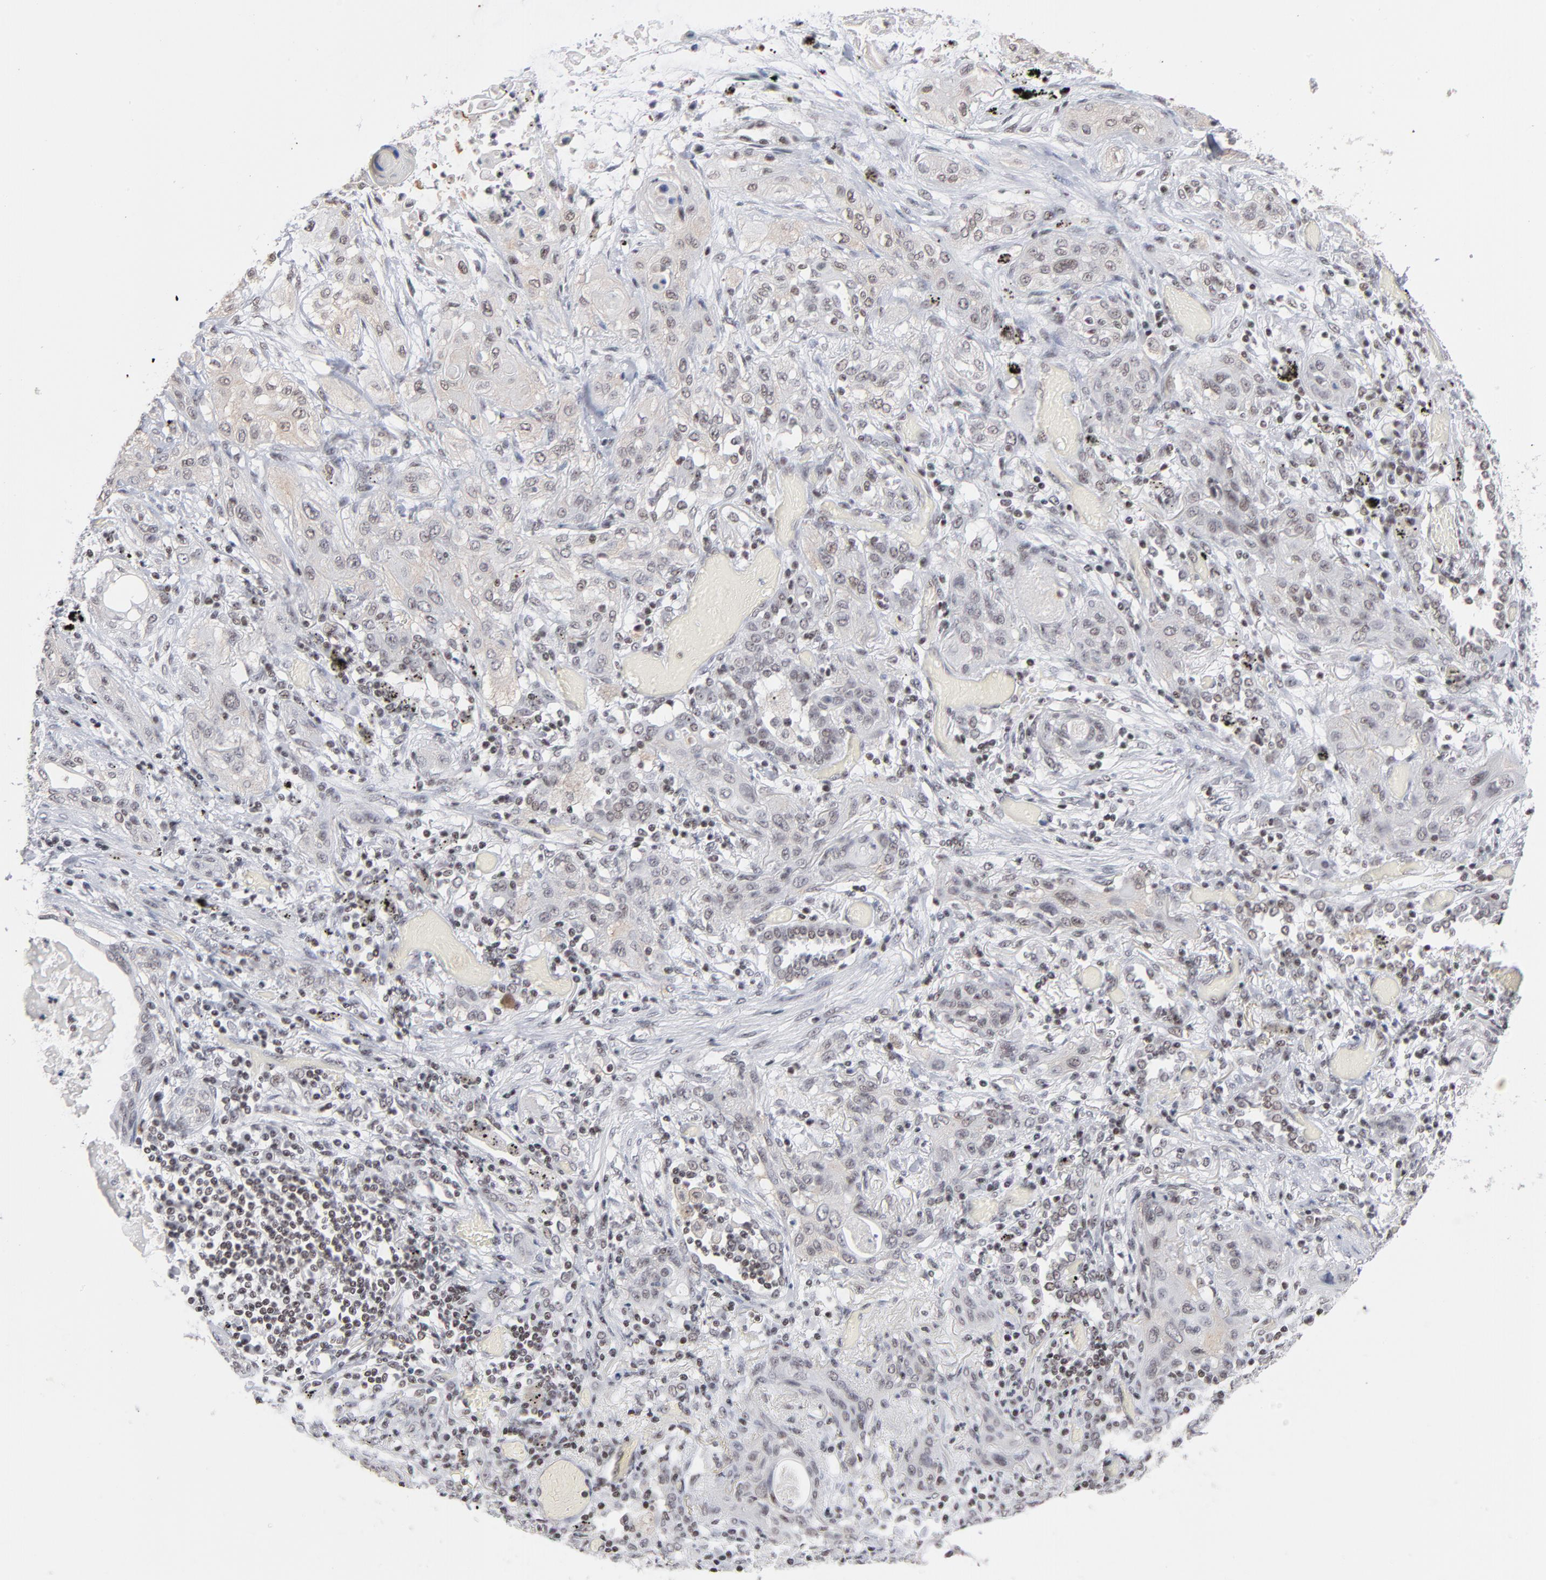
{"staining": {"intensity": "weak", "quantity": "<25%", "location": "nuclear"}, "tissue": "lung cancer", "cell_type": "Tumor cells", "image_type": "cancer", "snomed": [{"axis": "morphology", "description": "Squamous cell carcinoma, NOS"}, {"axis": "topography", "description": "Lung"}], "caption": "DAB immunohistochemical staining of squamous cell carcinoma (lung) demonstrates no significant expression in tumor cells. Nuclei are stained in blue.", "gene": "ZNF143", "patient": {"sex": "female", "age": 47}}